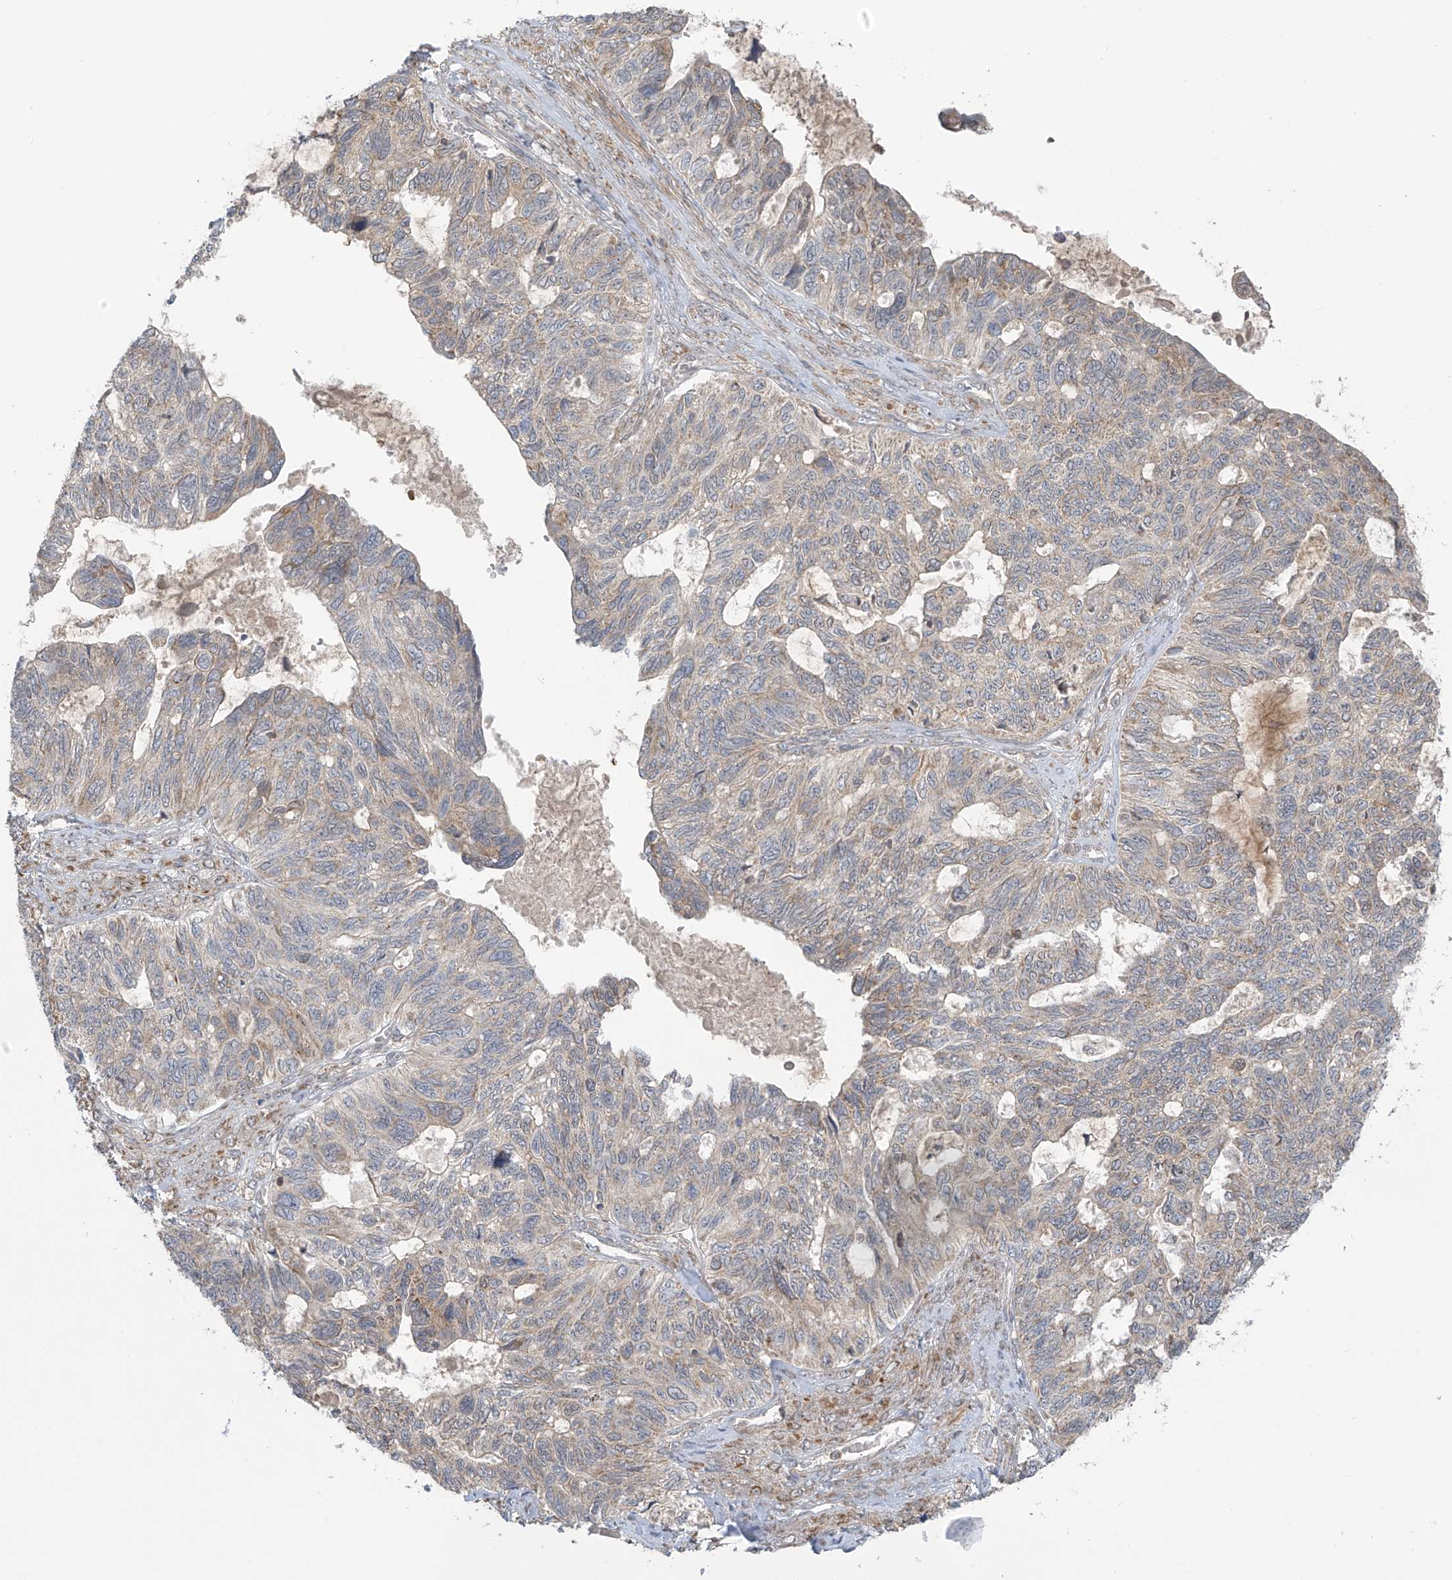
{"staining": {"intensity": "weak", "quantity": "<25%", "location": "cytoplasmic/membranous"}, "tissue": "ovarian cancer", "cell_type": "Tumor cells", "image_type": "cancer", "snomed": [{"axis": "morphology", "description": "Cystadenocarcinoma, serous, NOS"}, {"axis": "topography", "description": "Ovary"}], "caption": "Tumor cells are negative for protein expression in human ovarian cancer (serous cystadenocarcinoma). (DAB immunohistochemistry, high magnification).", "gene": "HDDC2", "patient": {"sex": "female", "age": 79}}